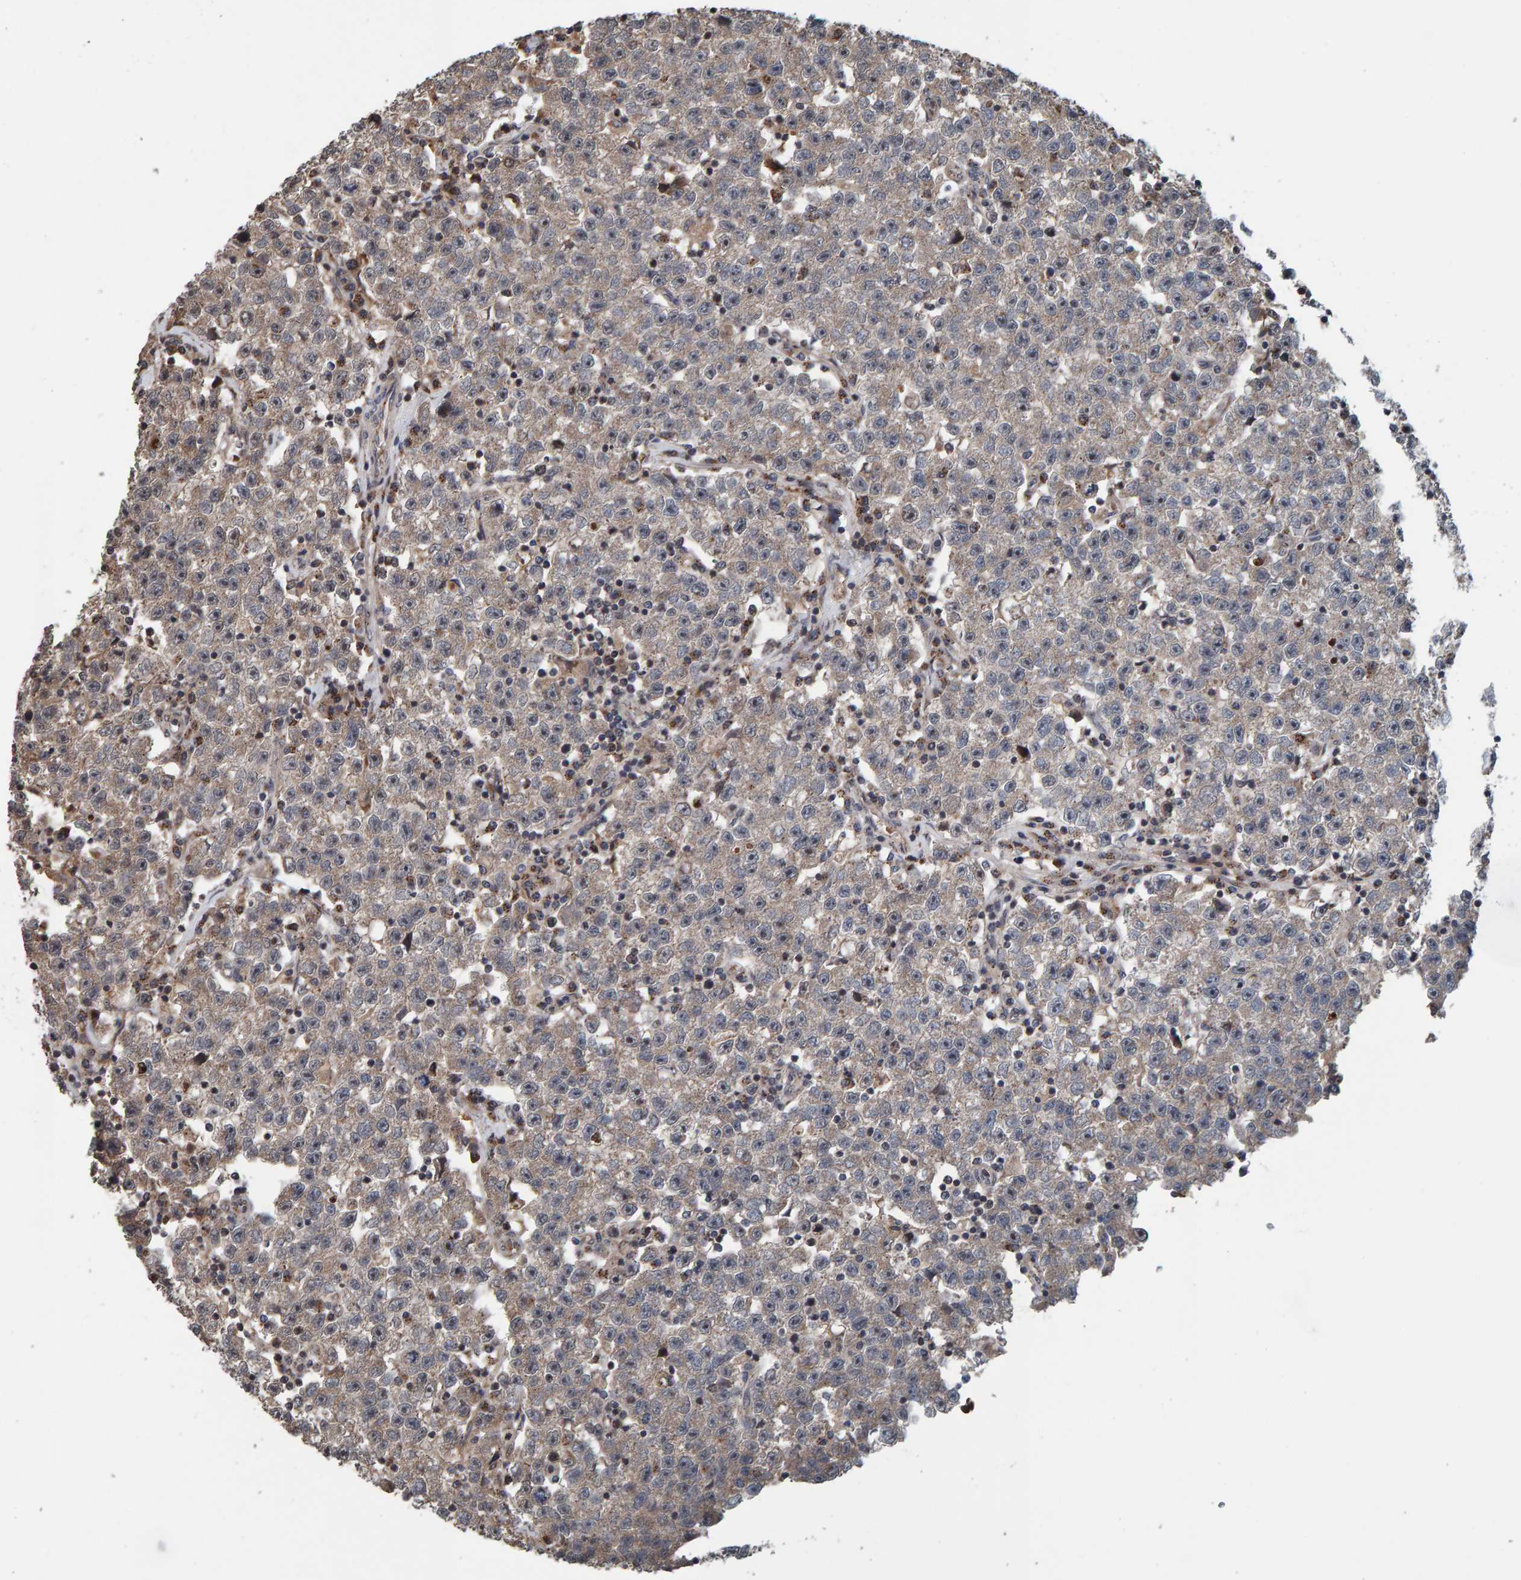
{"staining": {"intensity": "negative", "quantity": "none", "location": "none"}, "tissue": "testis cancer", "cell_type": "Tumor cells", "image_type": "cancer", "snomed": [{"axis": "morphology", "description": "Seminoma, NOS"}, {"axis": "topography", "description": "Testis"}], "caption": "Immunohistochemical staining of testis cancer (seminoma) exhibits no significant staining in tumor cells. (Stains: DAB immunohistochemistry with hematoxylin counter stain, Microscopy: brightfield microscopy at high magnification).", "gene": "CCDC25", "patient": {"sex": "male", "age": 22}}